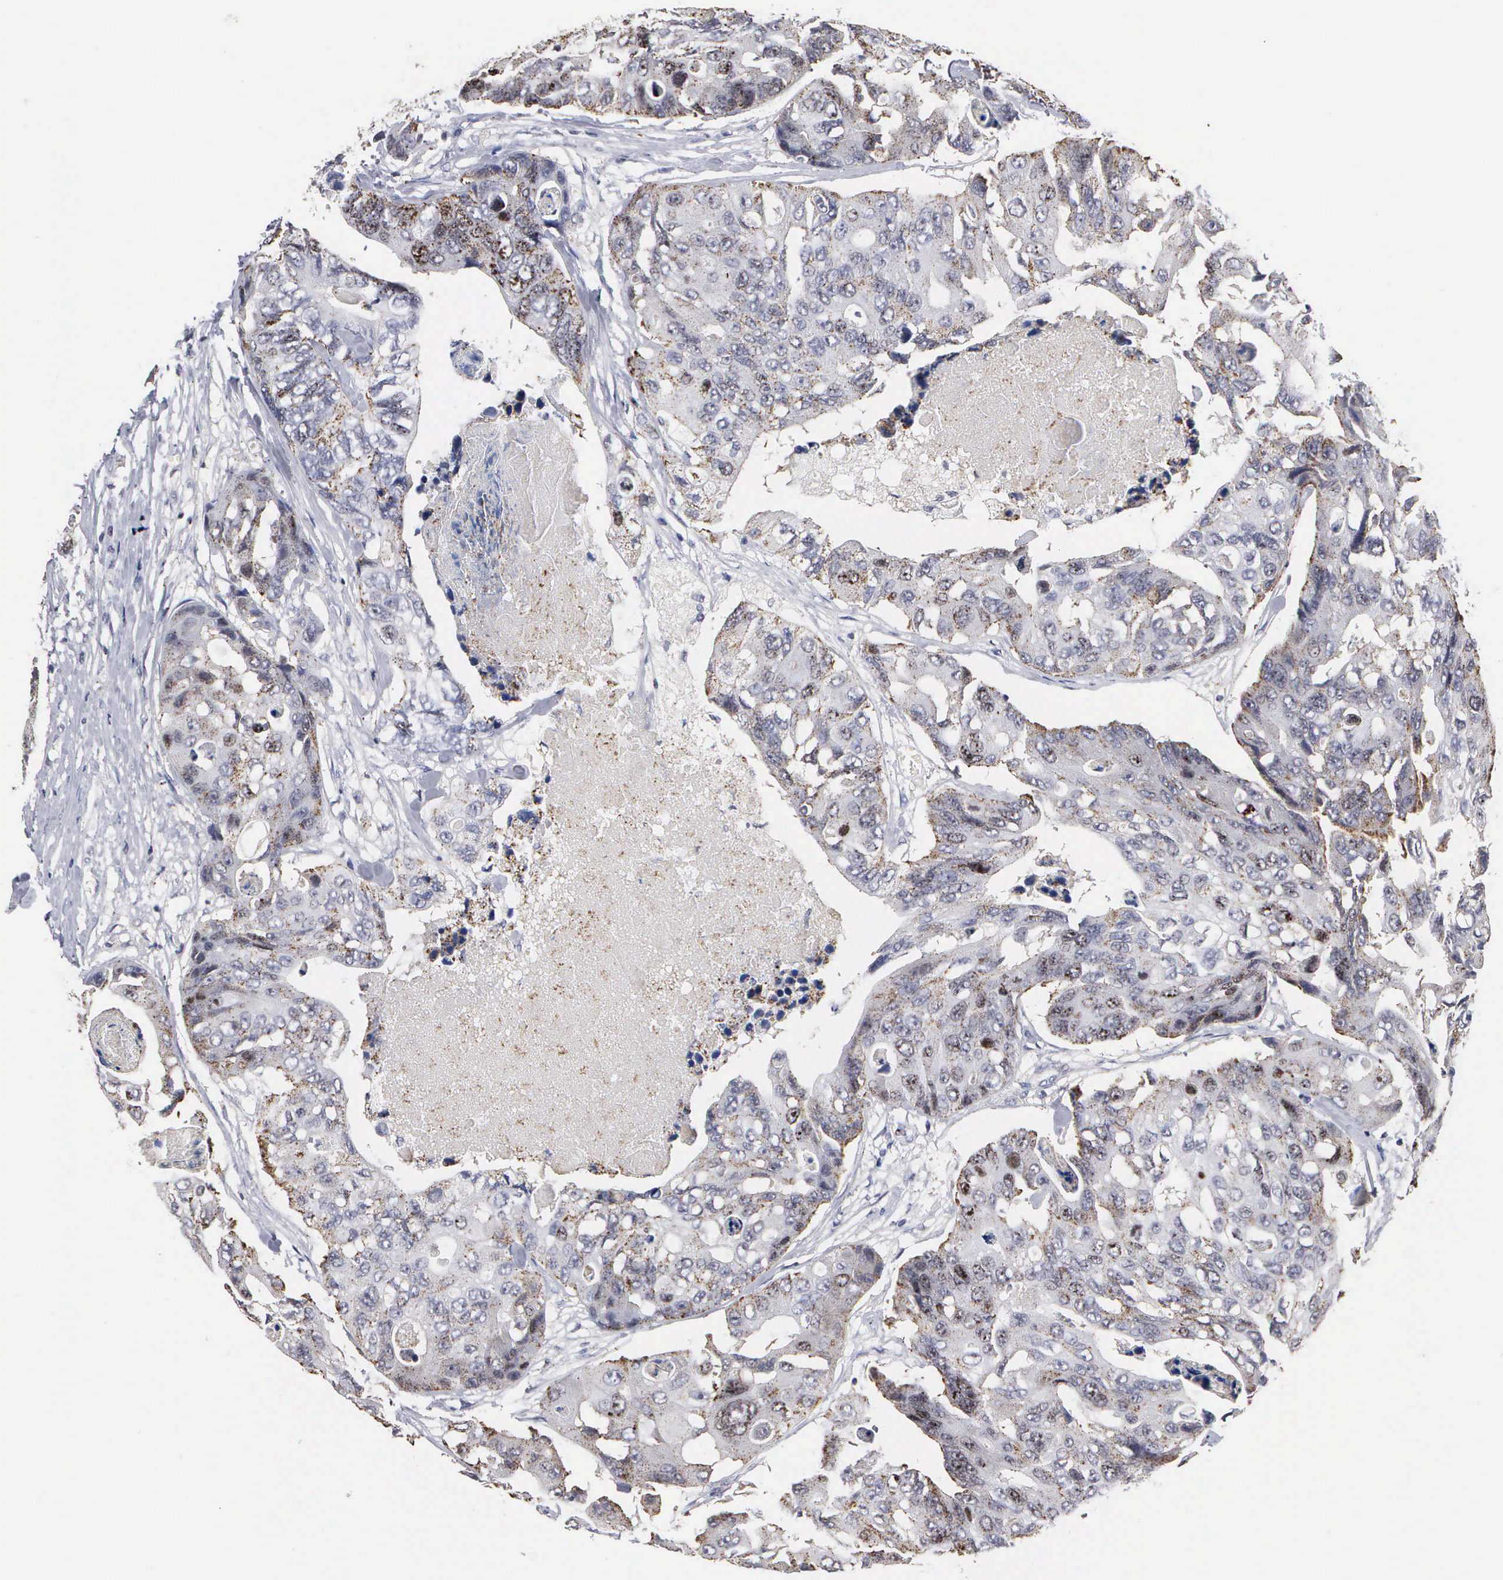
{"staining": {"intensity": "weak", "quantity": "25%-75%", "location": "cytoplasmic/membranous"}, "tissue": "colorectal cancer", "cell_type": "Tumor cells", "image_type": "cancer", "snomed": [{"axis": "morphology", "description": "Adenocarcinoma, NOS"}, {"axis": "topography", "description": "Colon"}], "caption": "DAB (3,3'-diaminobenzidine) immunohistochemical staining of human colorectal cancer shows weak cytoplasmic/membranous protein expression in about 25%-75% of tumor cells.", "gene": "KDM6A", "patient": {"sex": "female", "age": 86}}